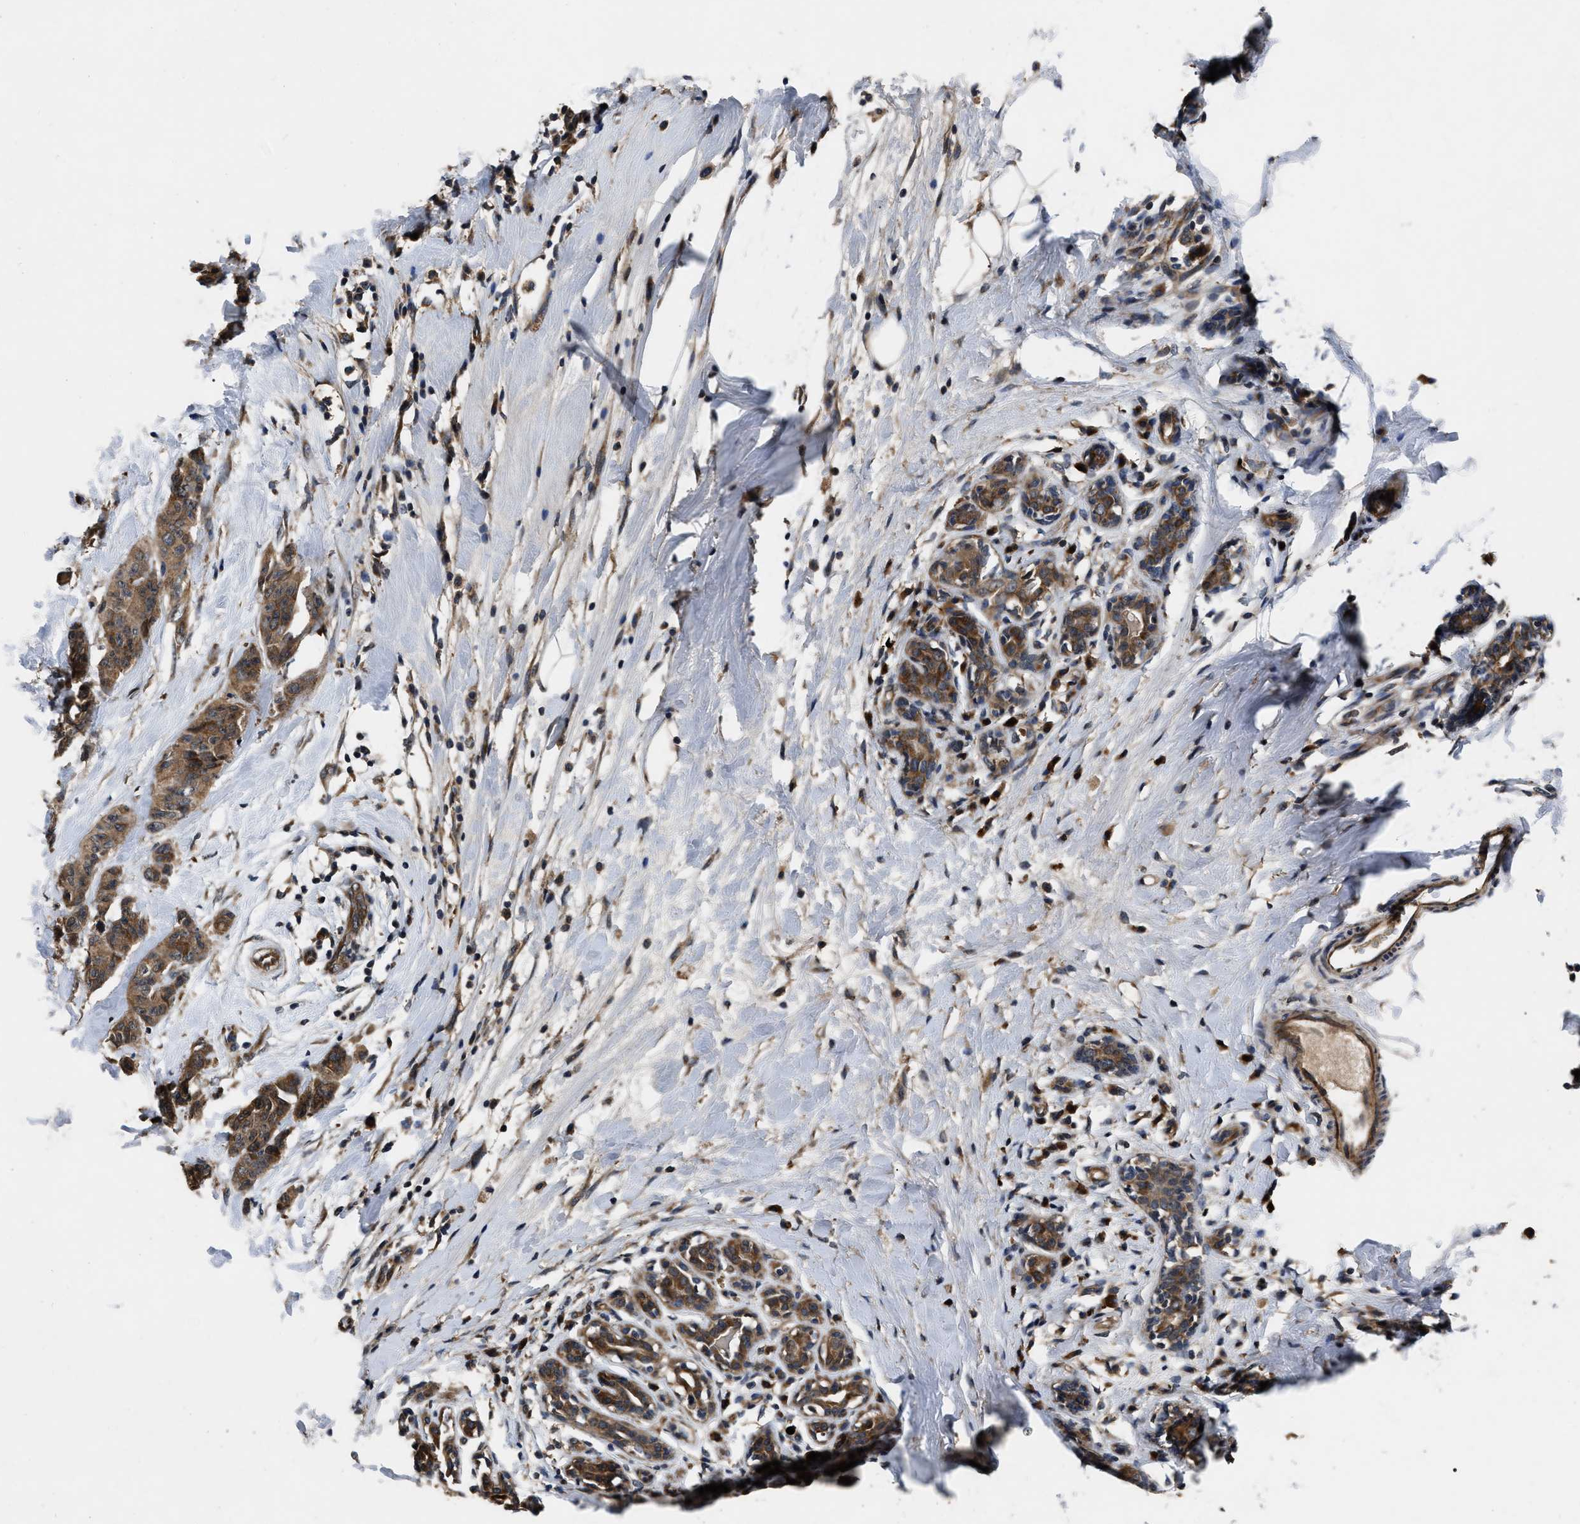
{"staining": {"intensity": "strong", "quantity": ">75%", "location": "cytoplasmic/membranous"}, "tissue": "breast cancer", "cell_type": "Tumor cells", "image_type": "cancer", "snomed": [{"axis": "morphology", "description": "Normal tissue, NOS"}, {"axis": "morphology", "description": "Duct carcinoma"}, {"axis": "topography", "description": "Breast"}], "caption": "Breast infiltrating ductal carcinoma stained with a brown dye demonstrates strong cytoplasmic/membranous positive positivity in approximately >75% of tumor cells.", "gene": "PPWD1", "patient": {"sex": "female", "age": 40}}